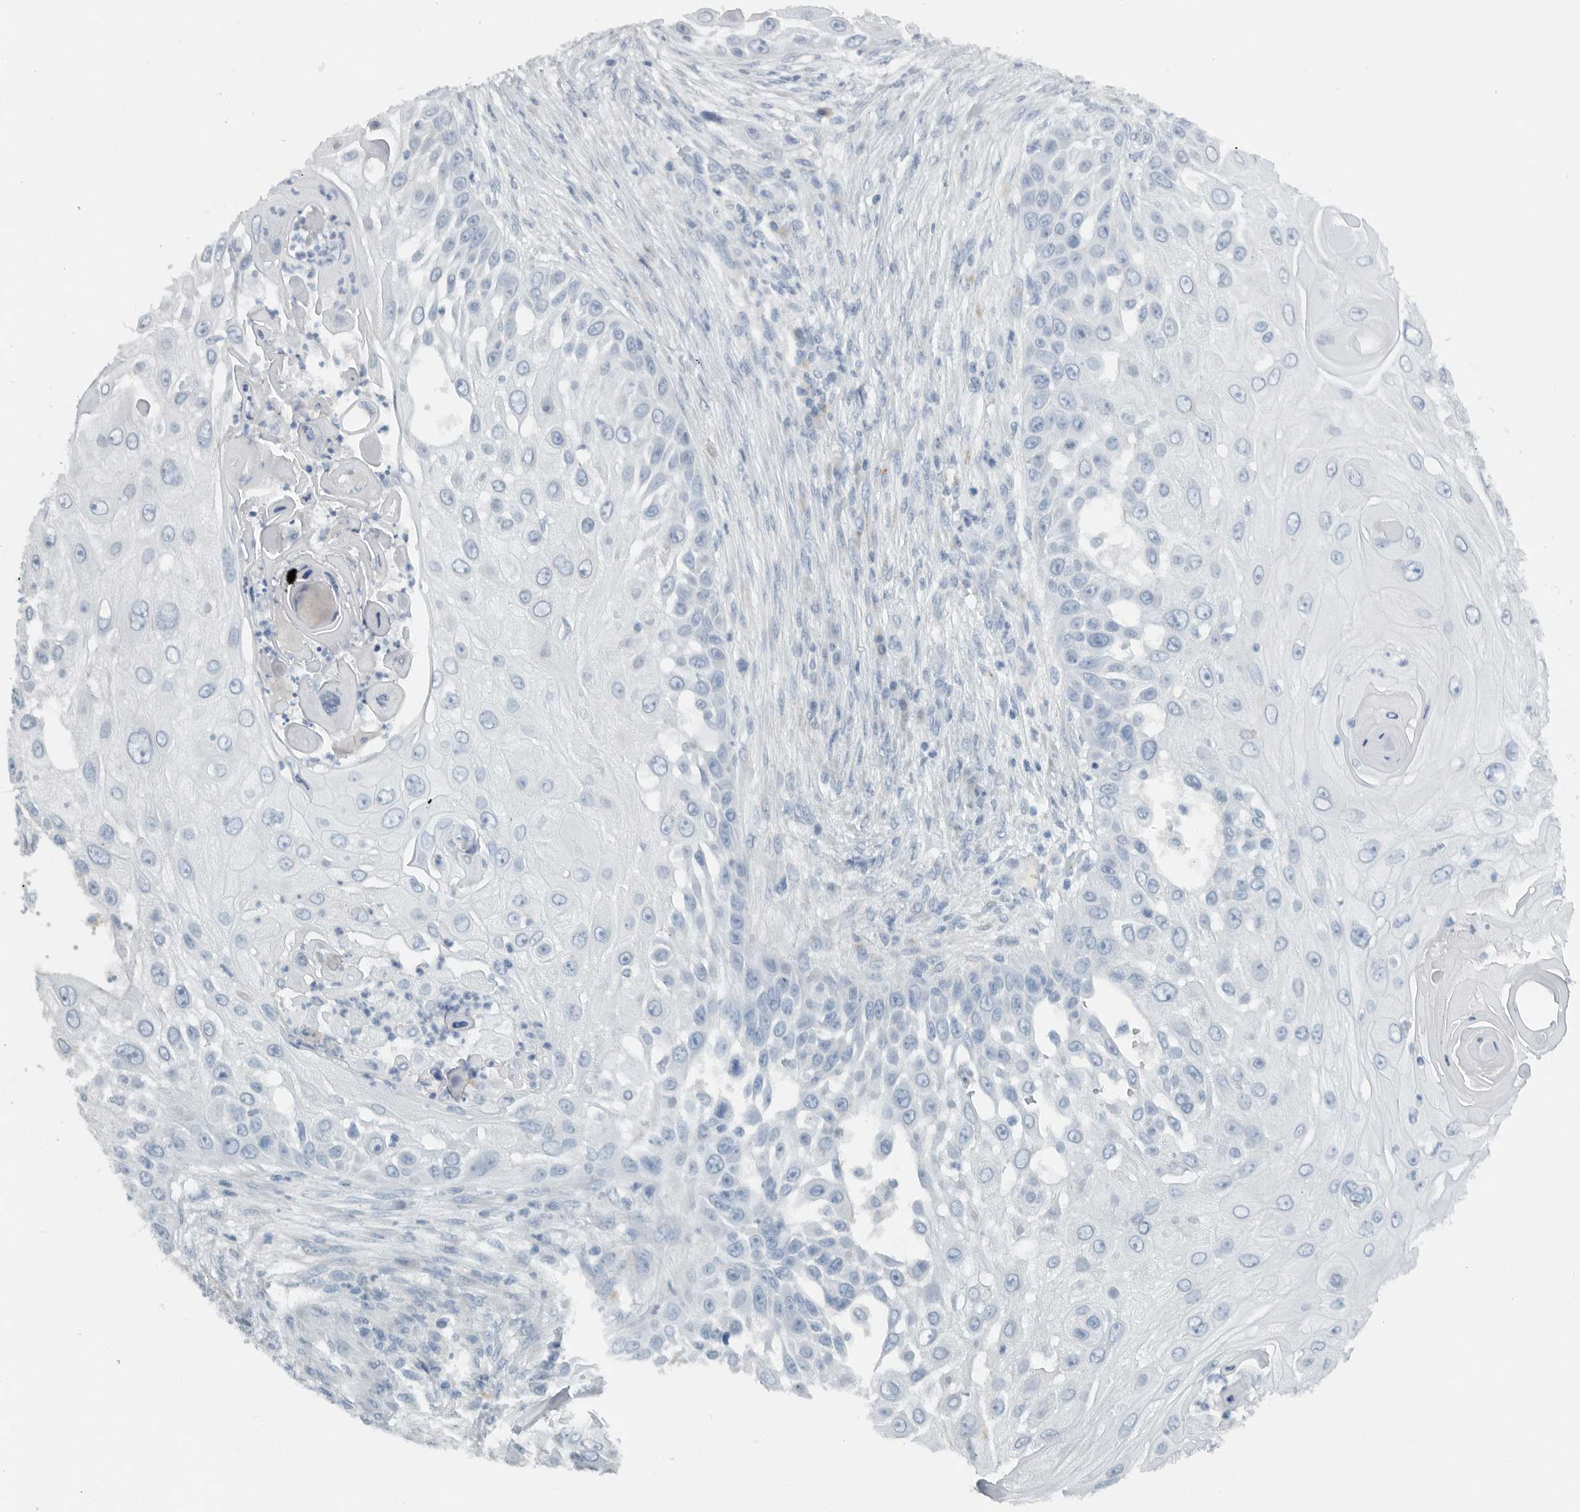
{"staining": {"intensity": "negative", "quantity": "none", "location": "none"}, "tissue": "skin cancer", "cell_type": "Tumor cells", "image_type": "cancer", "snomed": [{"axis": "morphology", "description": "Squamous cell carcinoma, NOS"}, {"axis": "topography", "description": "Skin"}], "caption": "Human skin cancer stained for a protein using immunohistochemistry demonstrates no staining in tumor cells.", "gene": "PAM", "patient": {"sex": "female", "age": 44}}